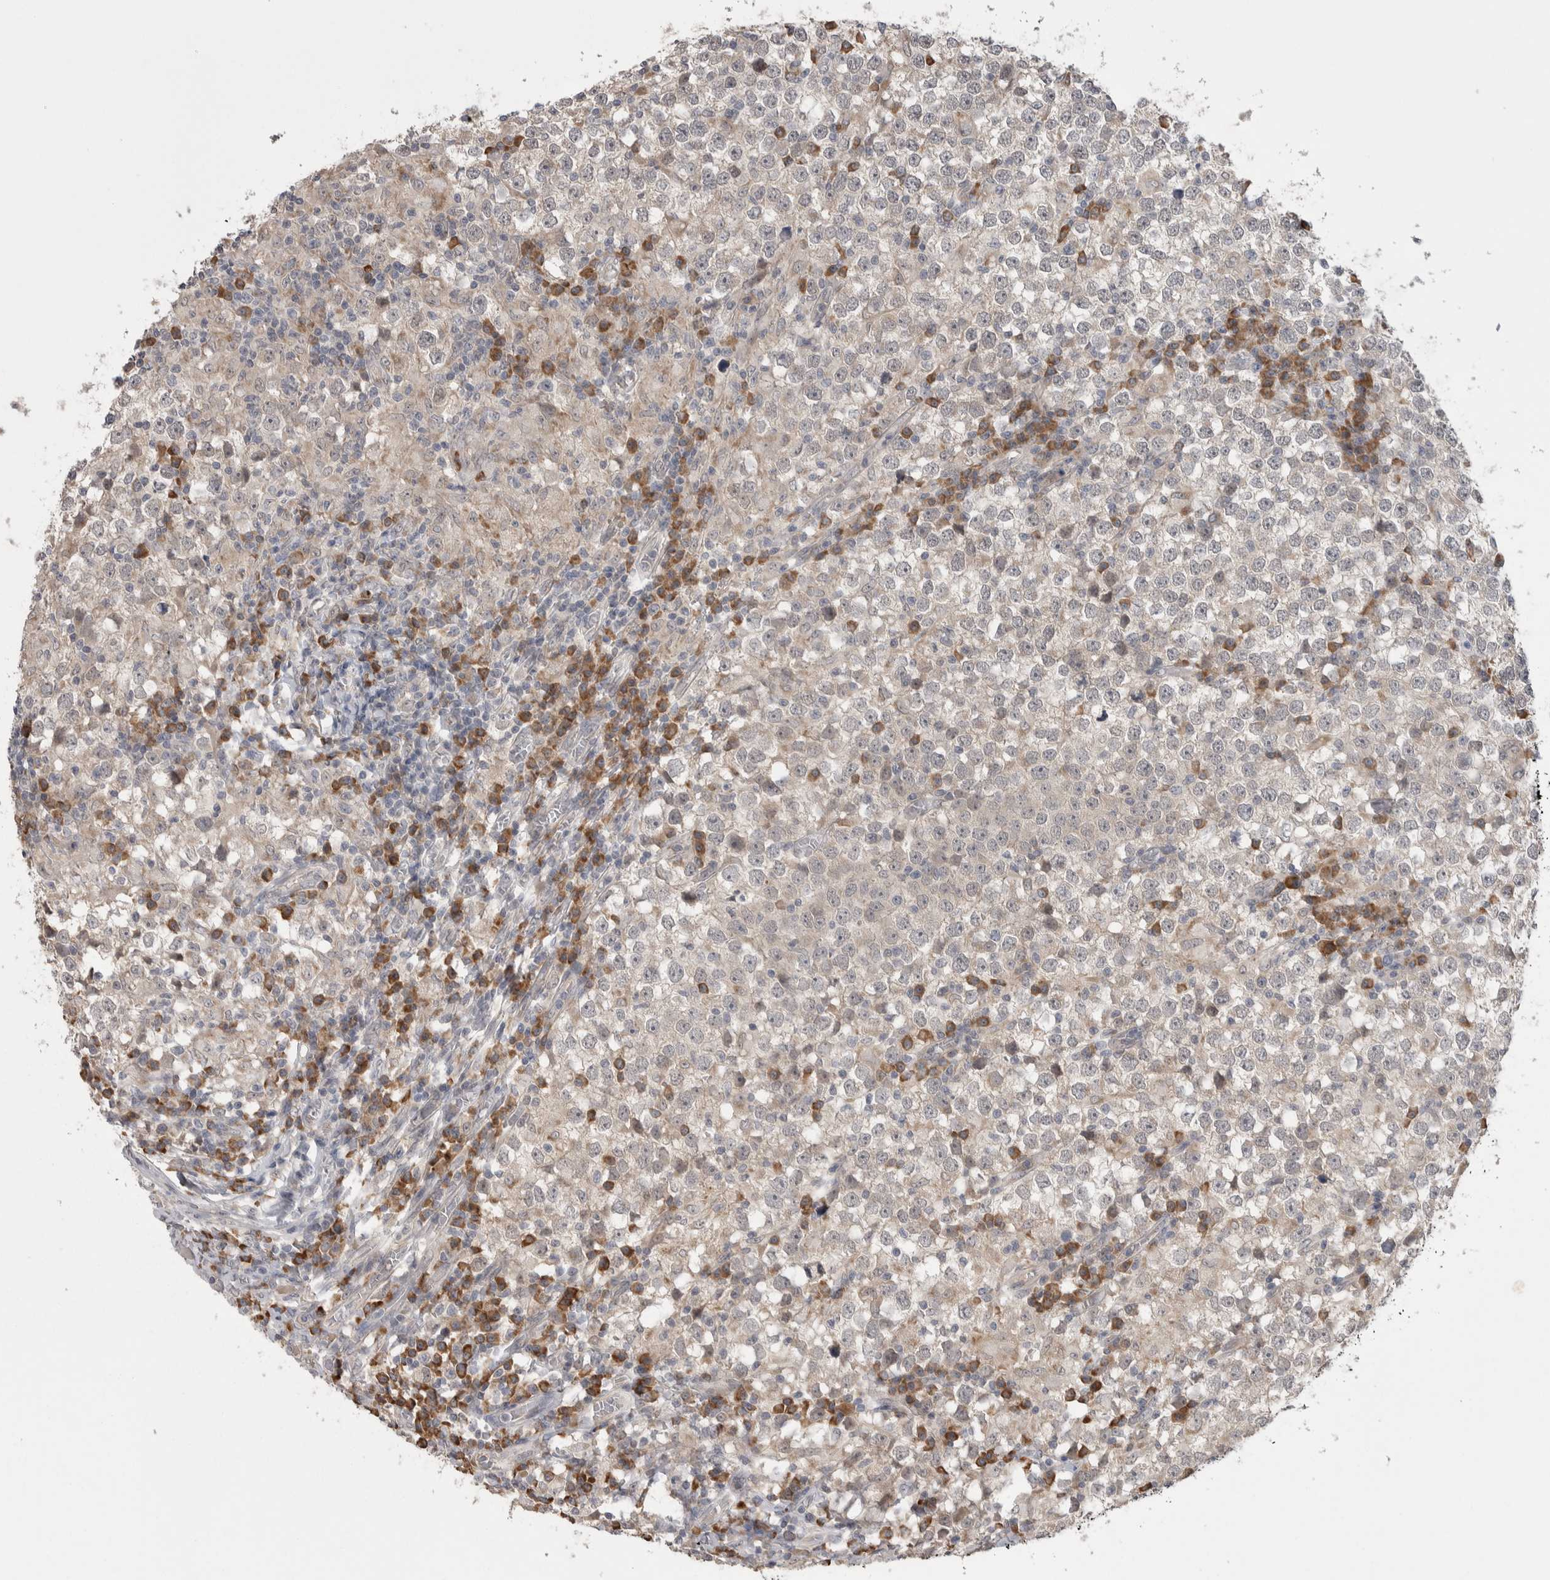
{"staining": {"intensity": "negative", "quantity": "none", "location": "none"}, "tissue": "testis cancer", "cell_type": "Tumor cells", "image_type": "cancer", "snomed": [{"axis": "morphology", "description": "Seminoma, NOS"}, {"axis": "topography", "description": "Testis"}], "caption": "This is an immunohistochemistry photomicrograph of human testis seminoma. There is no expression in tumor cells.", "gene": "CUL2", "patient": {"sex": "male", "age": 65}}